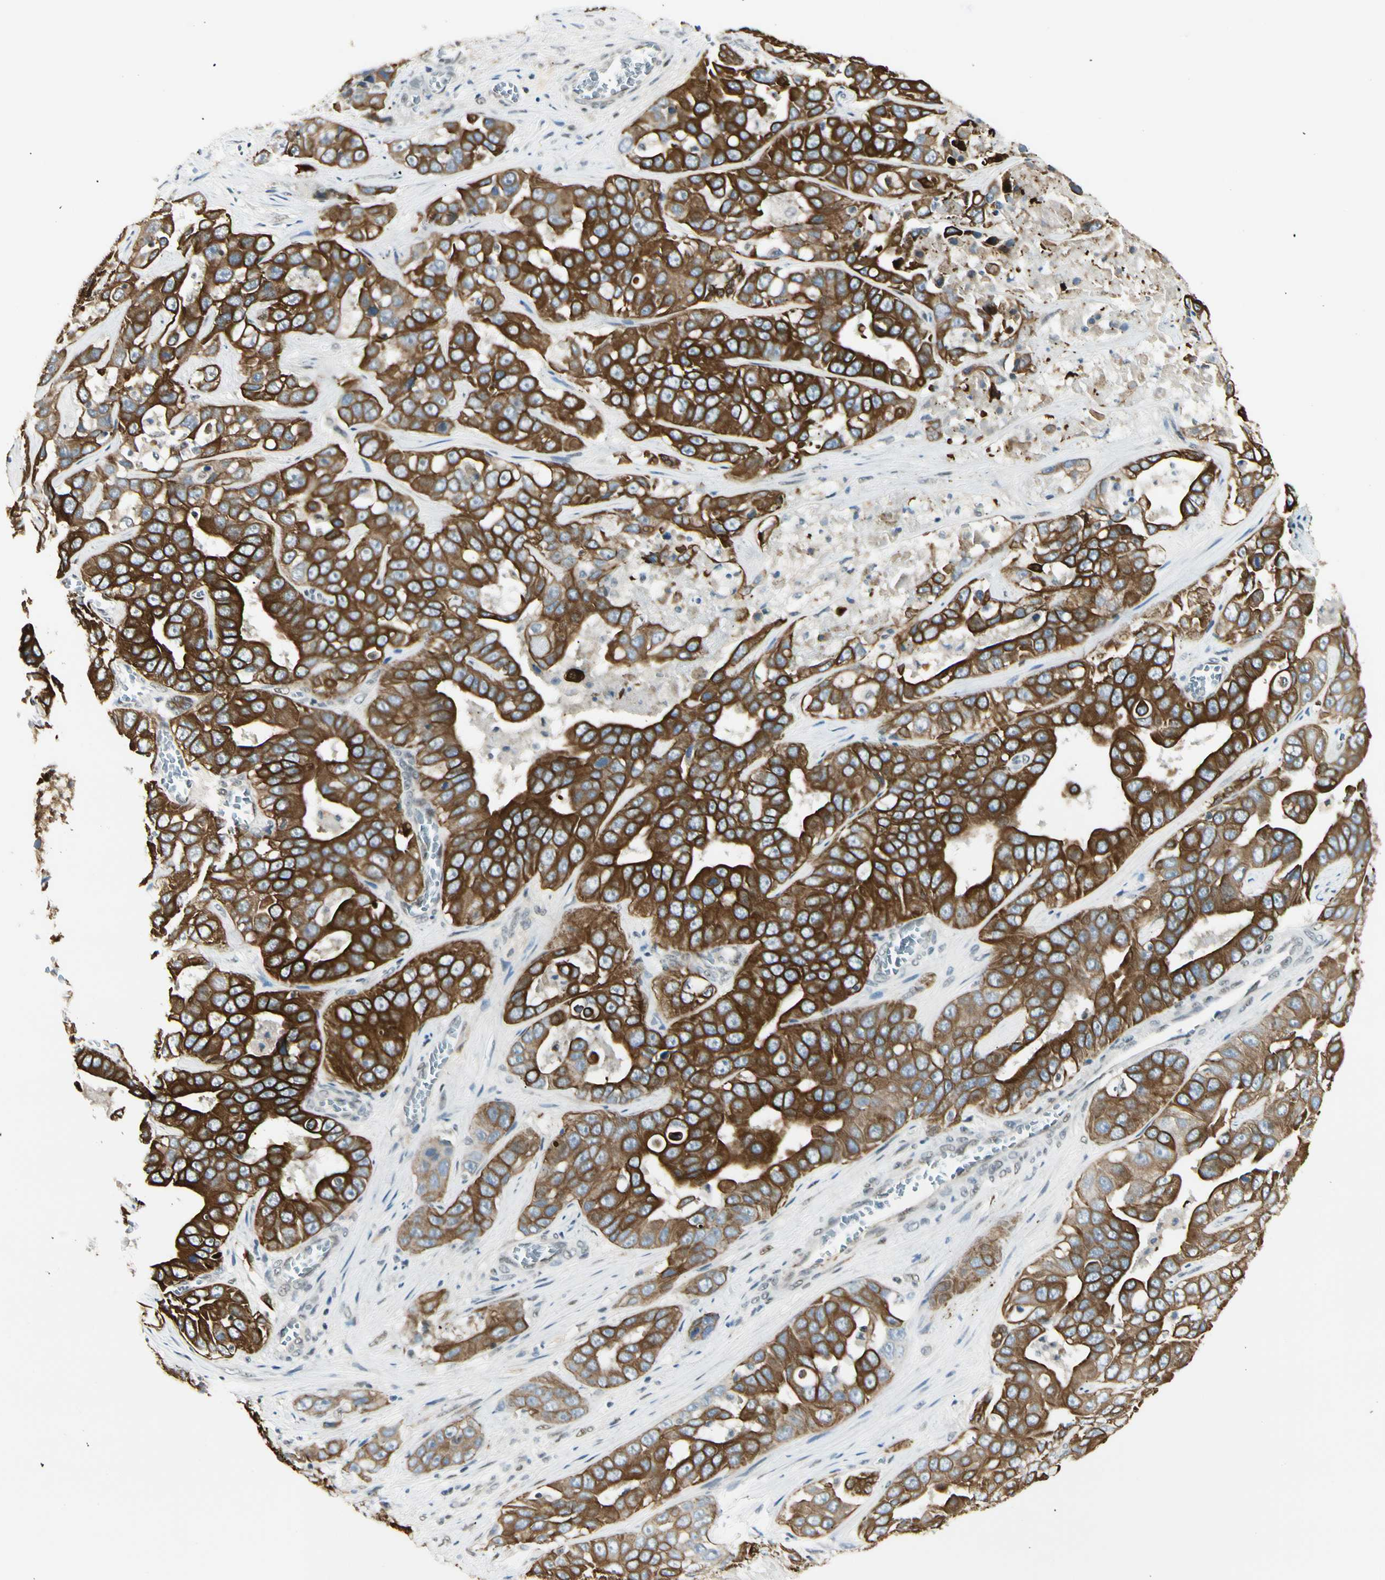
{"staining": {"intensity": "strong", "quantity": ">75%", "location": "cytoplasmic/membranous"}, "tissue": "liver cancer", "cell_type": "Tumor cells", "image_type": "cancer", "snomed": [{"axis": "morphology", "description": "Cholangiocarcinoma"}, {"axis": "topography", "description": "Liver"}], "caption": "Liver cancer stained for a protein demonstrates strong cytoplasmic/membranous positivity in tumor cells.", "gene": "ATXN1", "patient": {"sex": "female", "age": 52}}